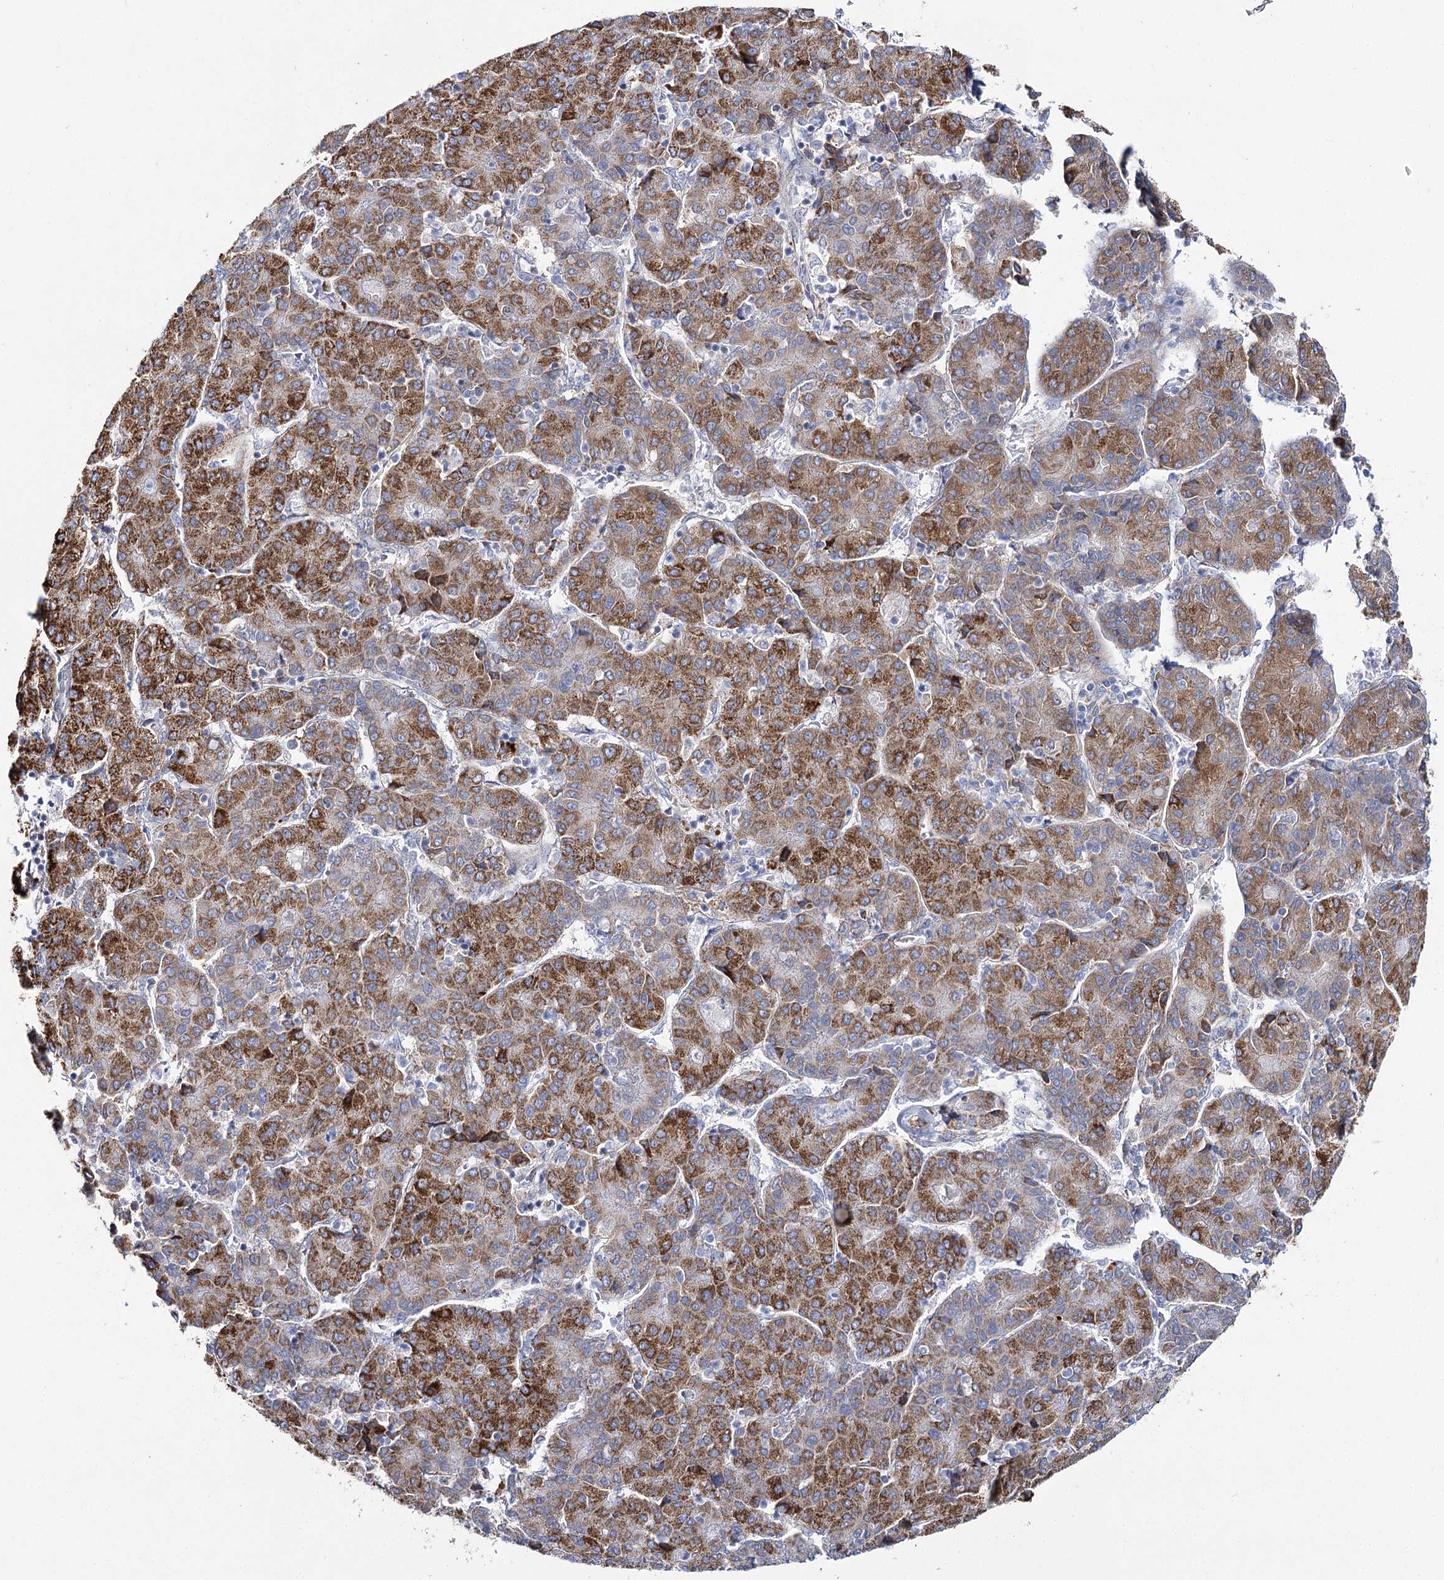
{"staining": {"intensity": "strong", "quantity": ">75%", "location": "cytoplasmic/membranous"}, "tissue": "liver cancer", "cell_type": "Tumor cells", "image_type": "cancer", "snomed": [{"axis": "morphology", "description": "Carcinoma, Hepatocellular, NOS"}, {"axis": "topography", "description": "Liver"}], "caption": "A histopathology image of liver hepatocellular carcinoma stained for a protein shows strong cytoplasmic/membranous brown staining in tumor cells. (IHC, brightfield microscopy, high magnification).", "gene": "THUMPD3", "patient": {"sex": "male", "age": 65}}